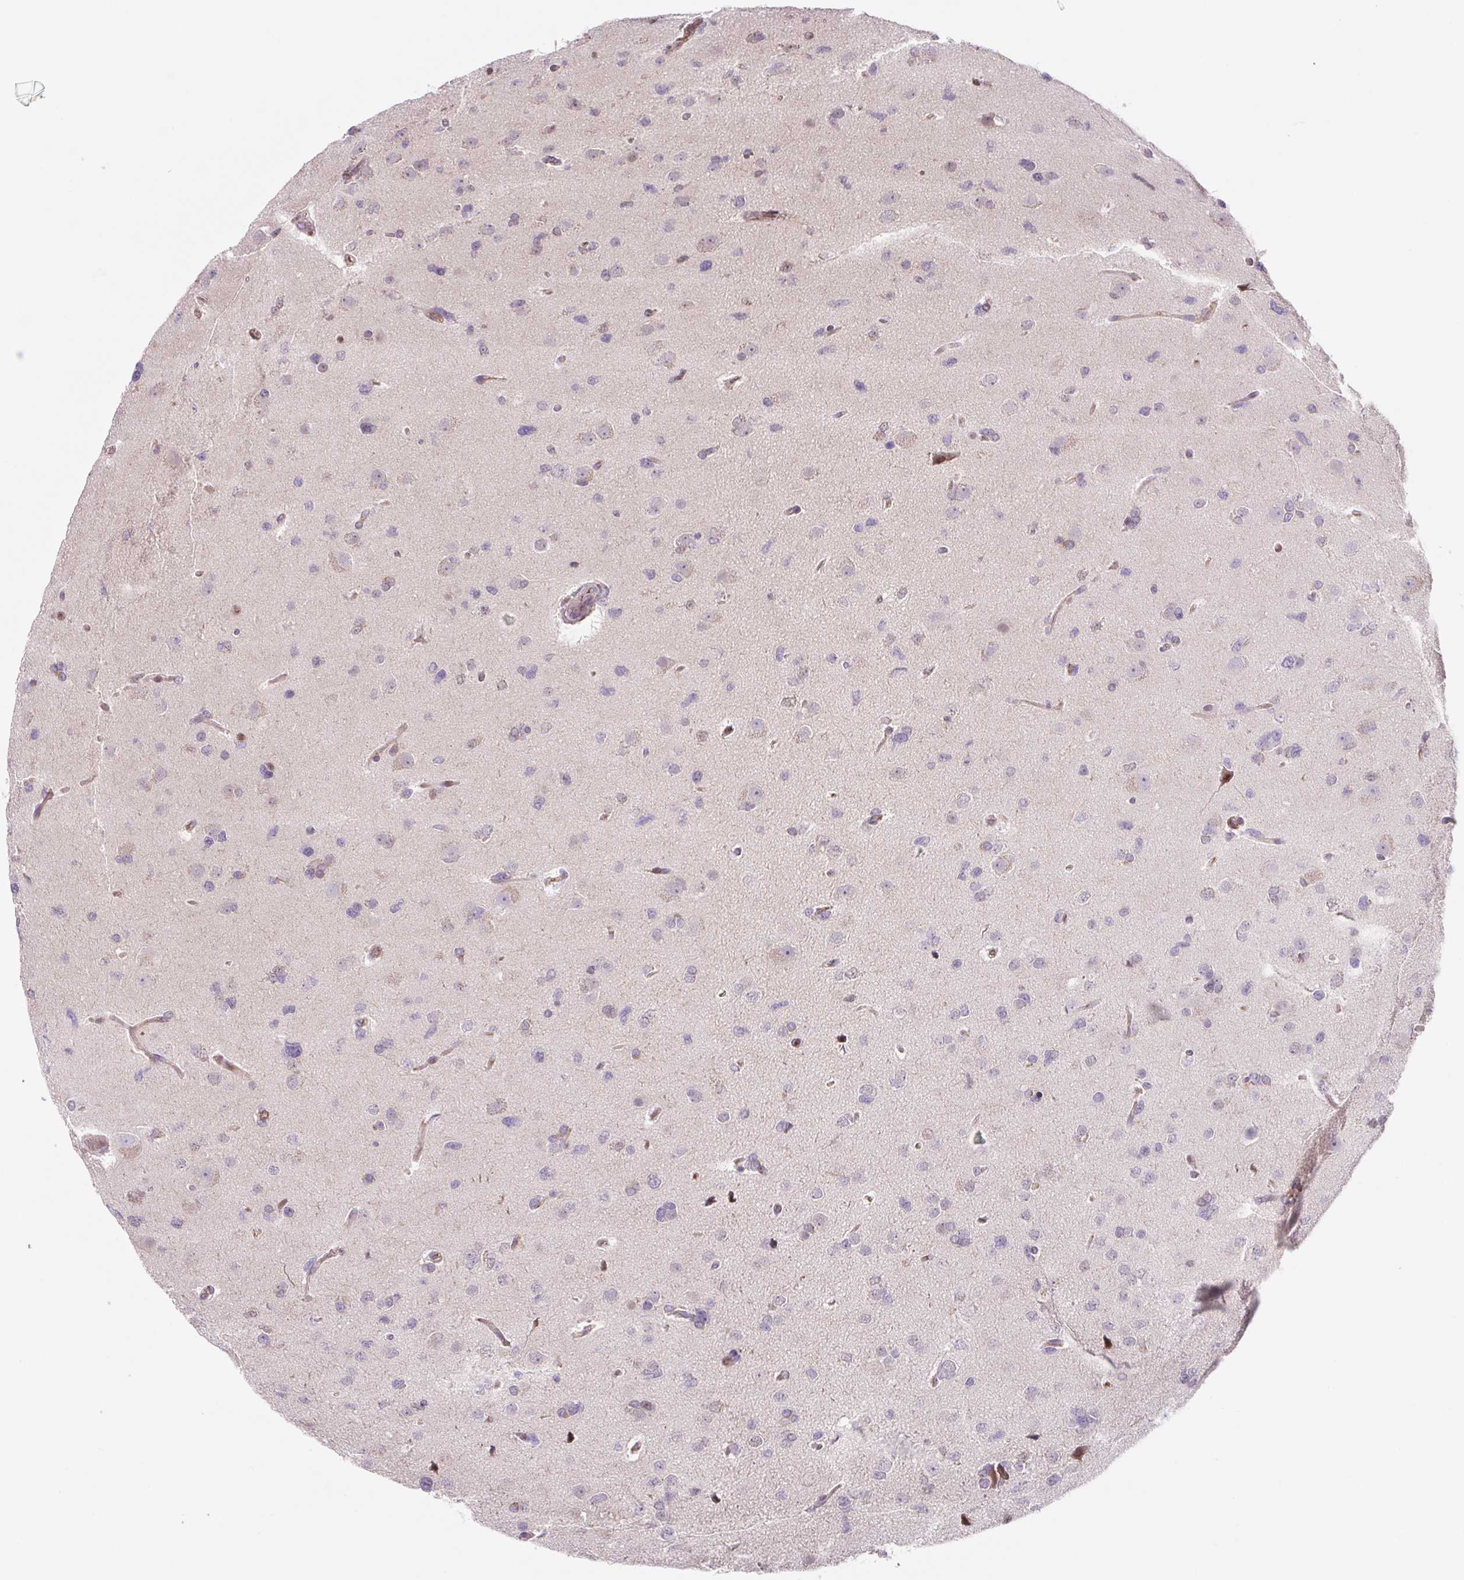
{"staining": {"intensity": "negative", "quantity": "none", "location": "none"}, "tissue": "glioma", "cell_type": "Tumor cells", "image_type": "cancer", "snomed": [{"axis": "morphology", "description": "Glioma, malignant, Low grade"}, {"axis": "topography", "description": "Brain"}], "caption": "Immunohistochemistry (IHC) image of malignant glioma (low-grade) stained for a protein (brown), which reveals no expression in tumor cells.", "gene": "TPRG1", "patient": {"sex": "female", "age": 55}}